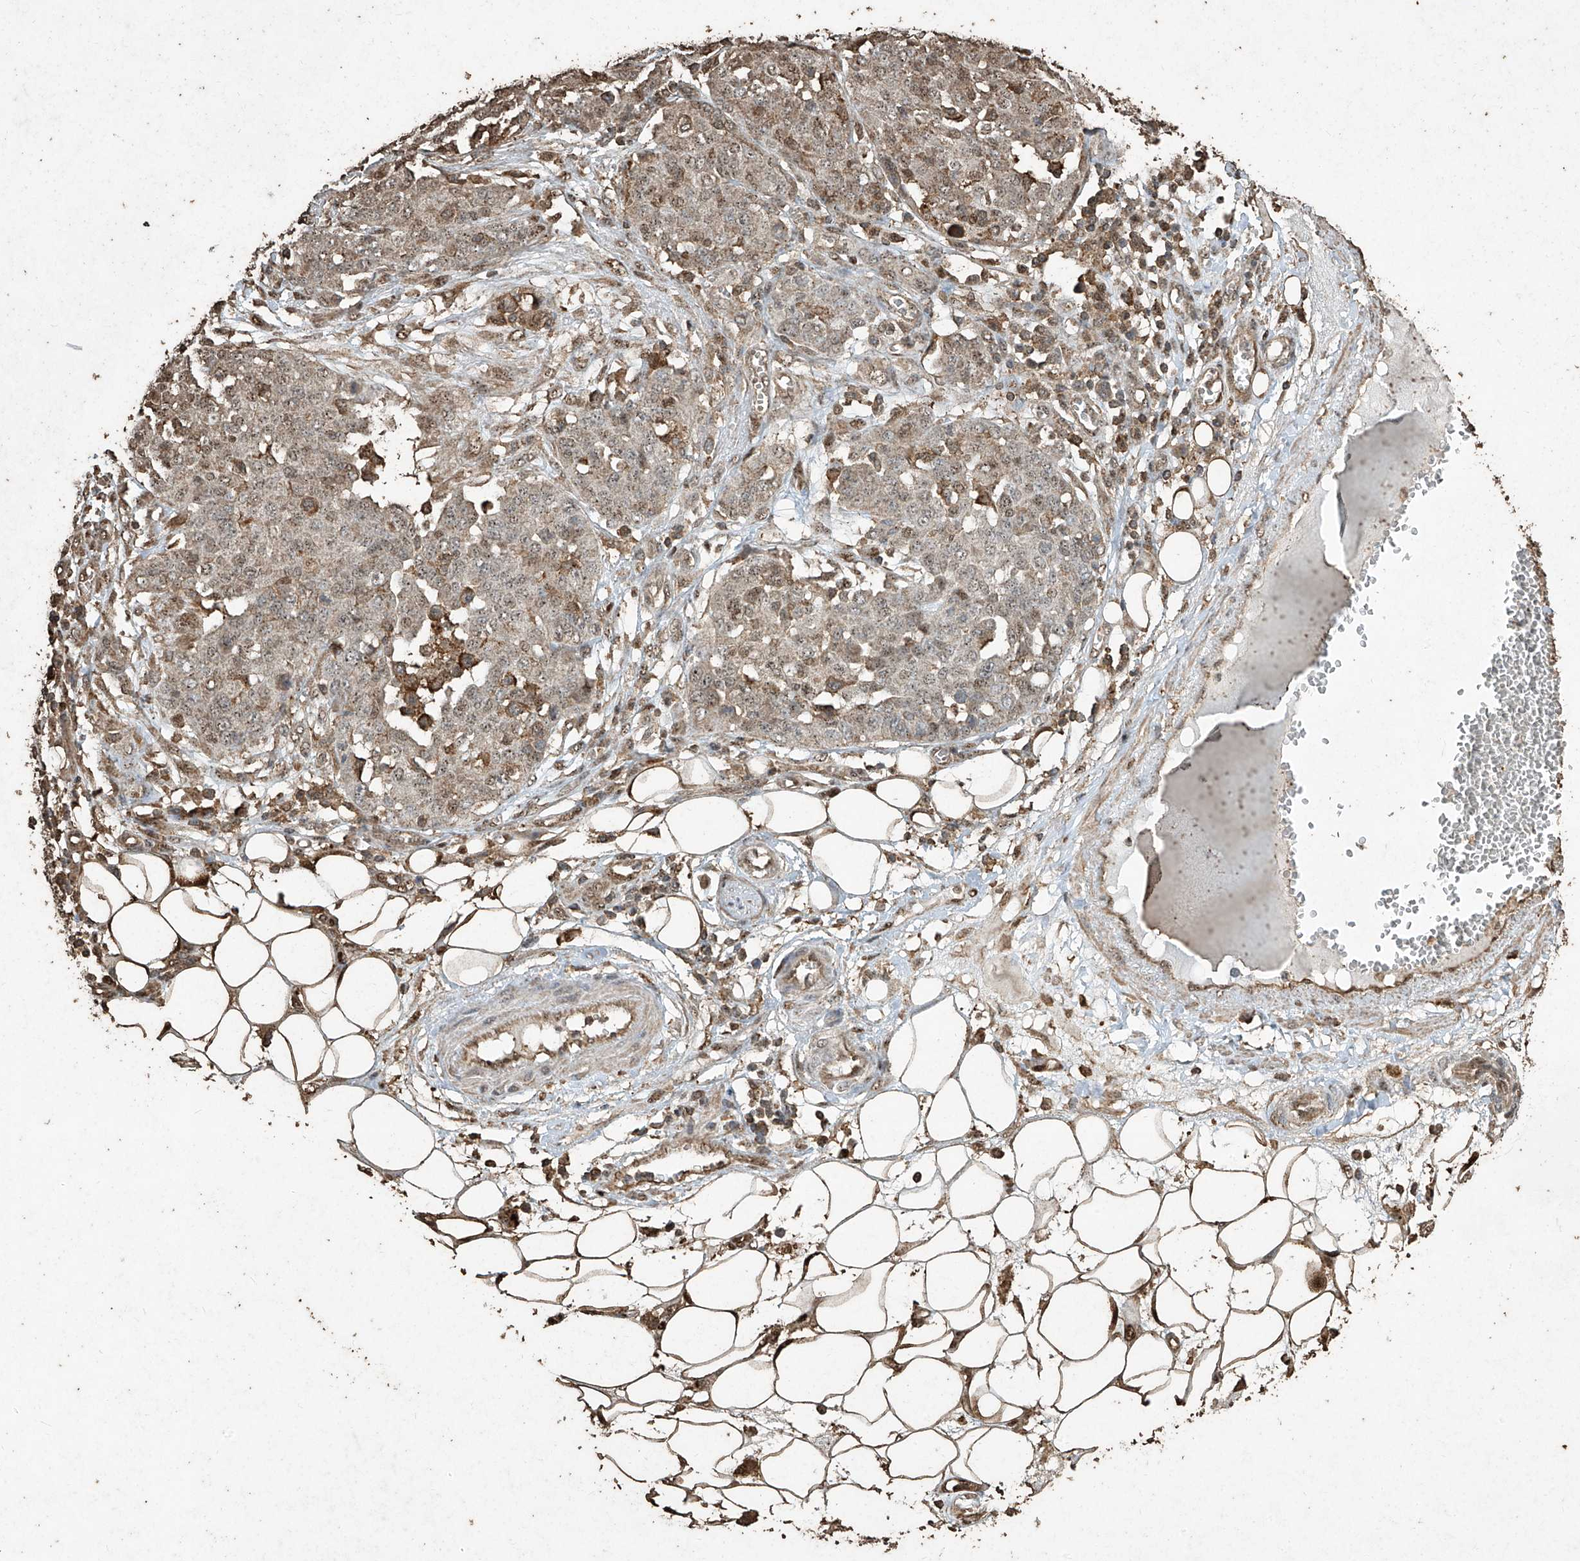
{"staining": {"intensity": "weak", "quantity": "<25%", "location": "nuclear"}, "tissue": "ovarian cancer", "cell_type": "Tumor cells", "image_type": "cancer", "snomed": [{"axis": "morphology", "description": "Cystadenocarcinoma, serous, NOS"}, {"axis": "topography", "description": "Soft tissue"}, {"axis": "topography", "description": "Ovary"}], "caption": "Immunohistochemistry histopathology image of neoplastic tissue: human ovarian cancer (serous cystadenocarcinoma) stained with DAB demonstrates no significant protein expression in tumor cells.", "gene": "ERBB3", "patient": {"sex": "female", "age": 57}}